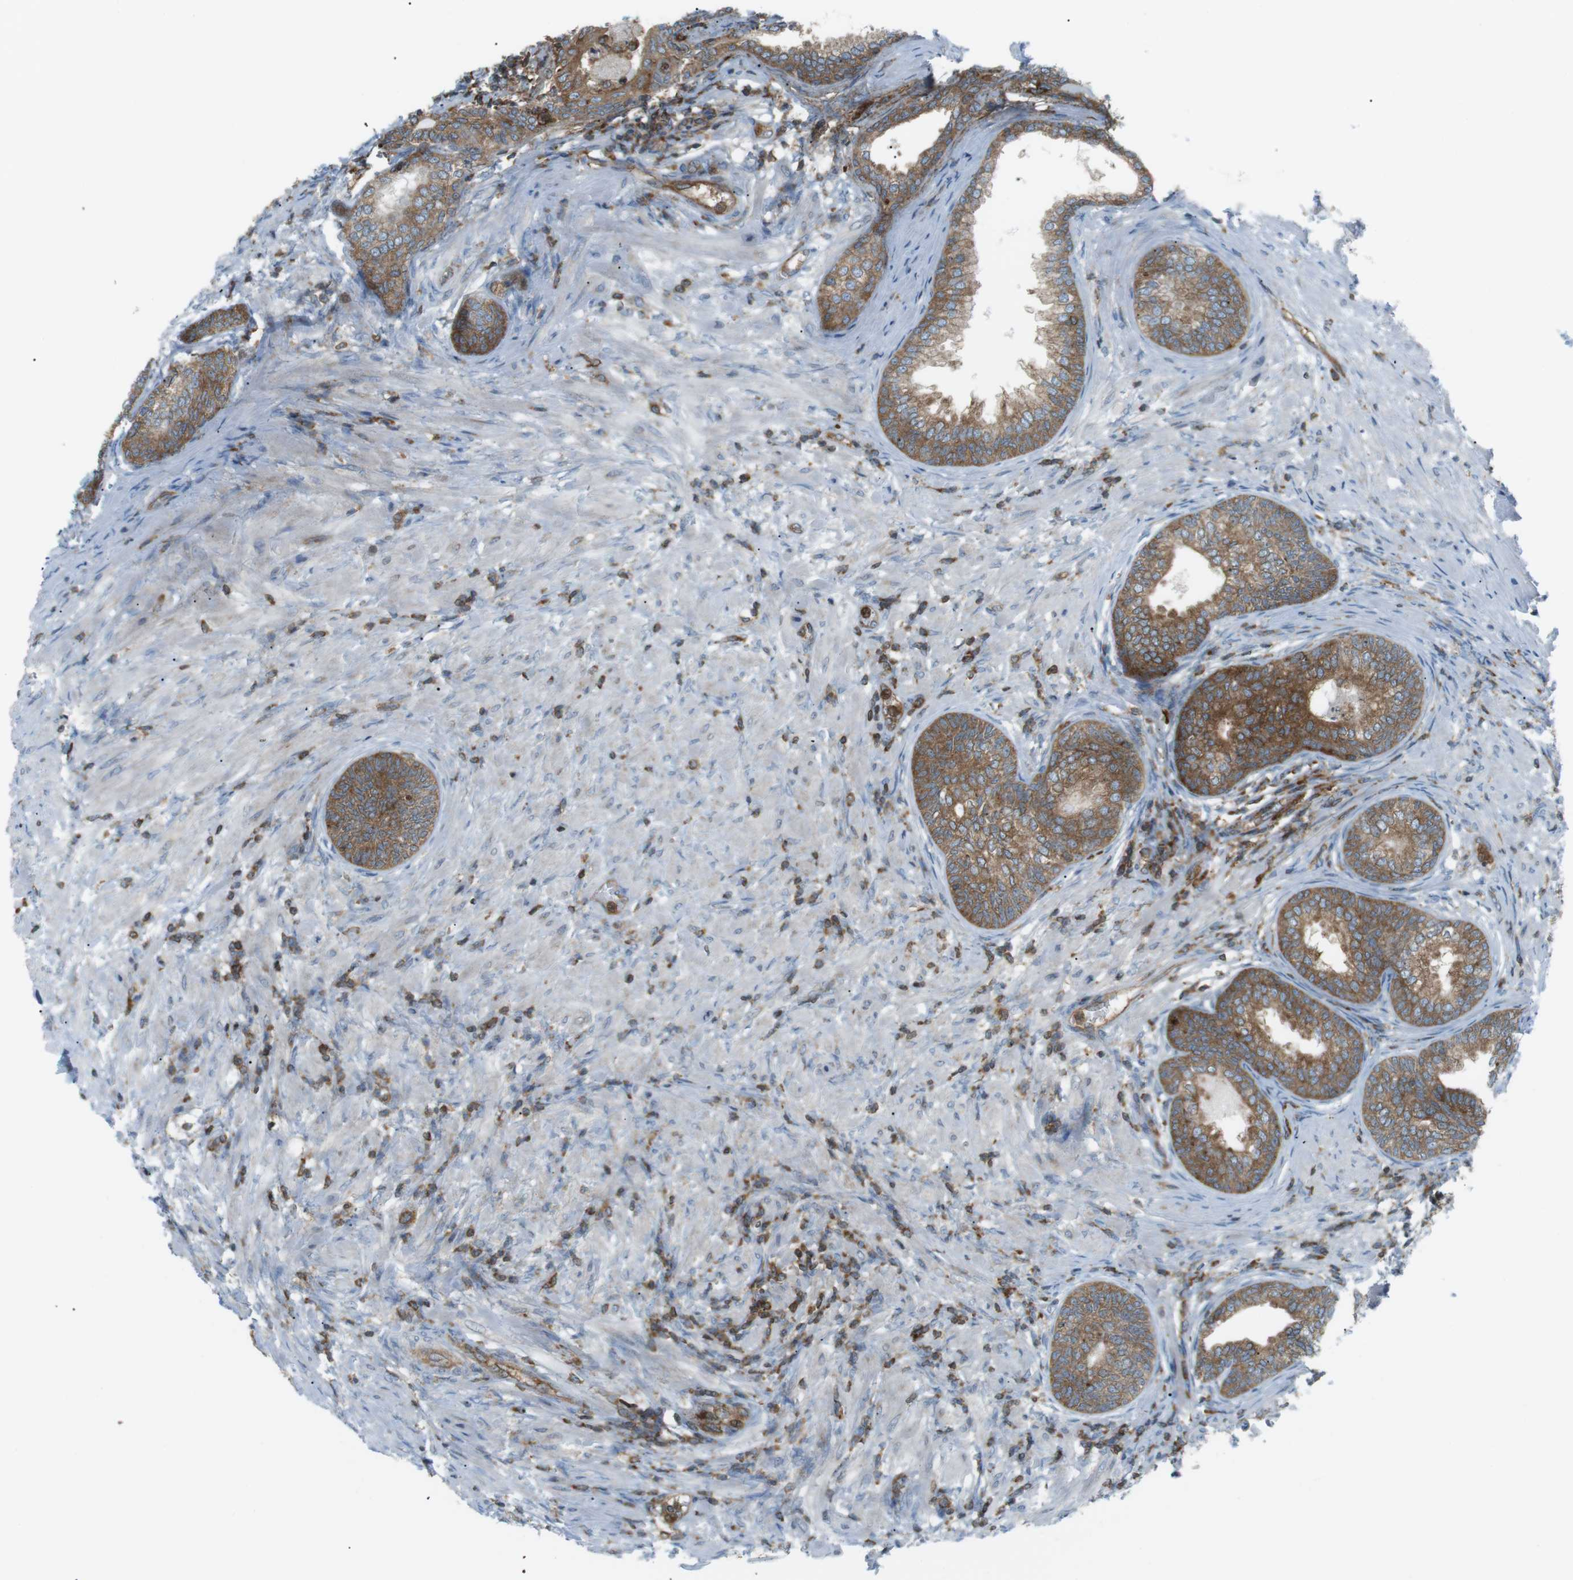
{"staining": {"intensity": "moderate", "quantity": ">75%", "location": "cytoplasmic/membranous"}, "tissue": "prostate", "cell_type": "Glandular cells", "image_type": "normal", "snomed": [{"axis": "morphology", "description": "Normal tissue, NOS"}, {"axis": "topography", "description": "Prostate"}], "caption": "A histopathology image of human prostate stained for a protein demonstrates moderate cytoplasmic/membranous brown staining in glandular cells. The staining was performed using DAB to visualize the protein expression in brown, while the nuclei were stained in blue with hematoxylin (Magnification: 20x).", "gene": "FLII", "patient": {"sex": "male", "age": 76}}